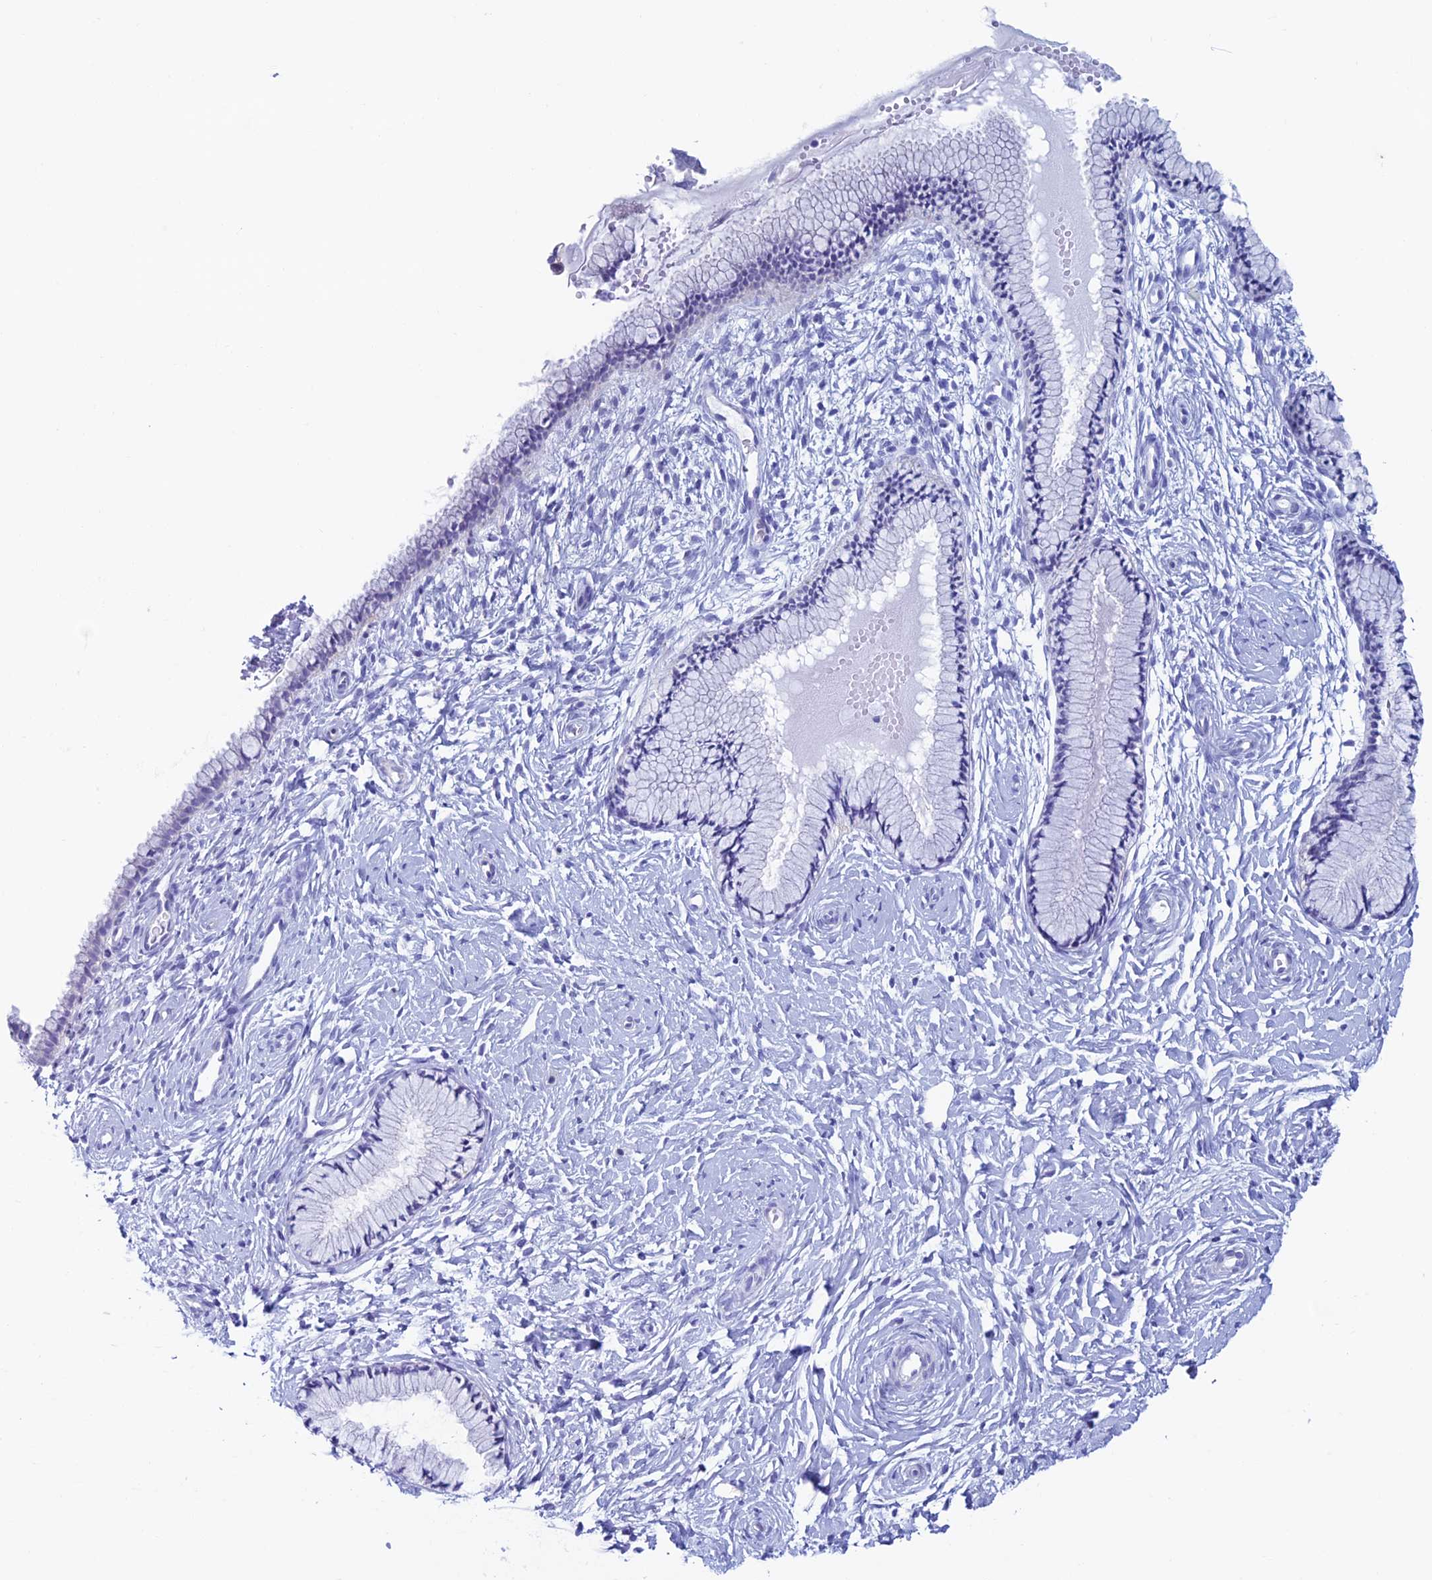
{"staining": {"intensity": "negative", "quantity": "none", "location": "none"}, "tissue": "cervix", "cell_type": "Glandular cells", "image_type": "normal", "snomed": [{"axis": "morphology", "description": "Normal tissue, NOS"}, {"axis": "topography", "description": "Cervix"}], "caption": "The histopathology image shows no staining of glandular cells in normal cervix. (Stains: DAB immunohistochemistry with hematoxylin counter stain, Microscopy: brightfield microscopy at high magnification).", "gene": "KCNK17", "patient": {"sex": "female", "age": 33}}